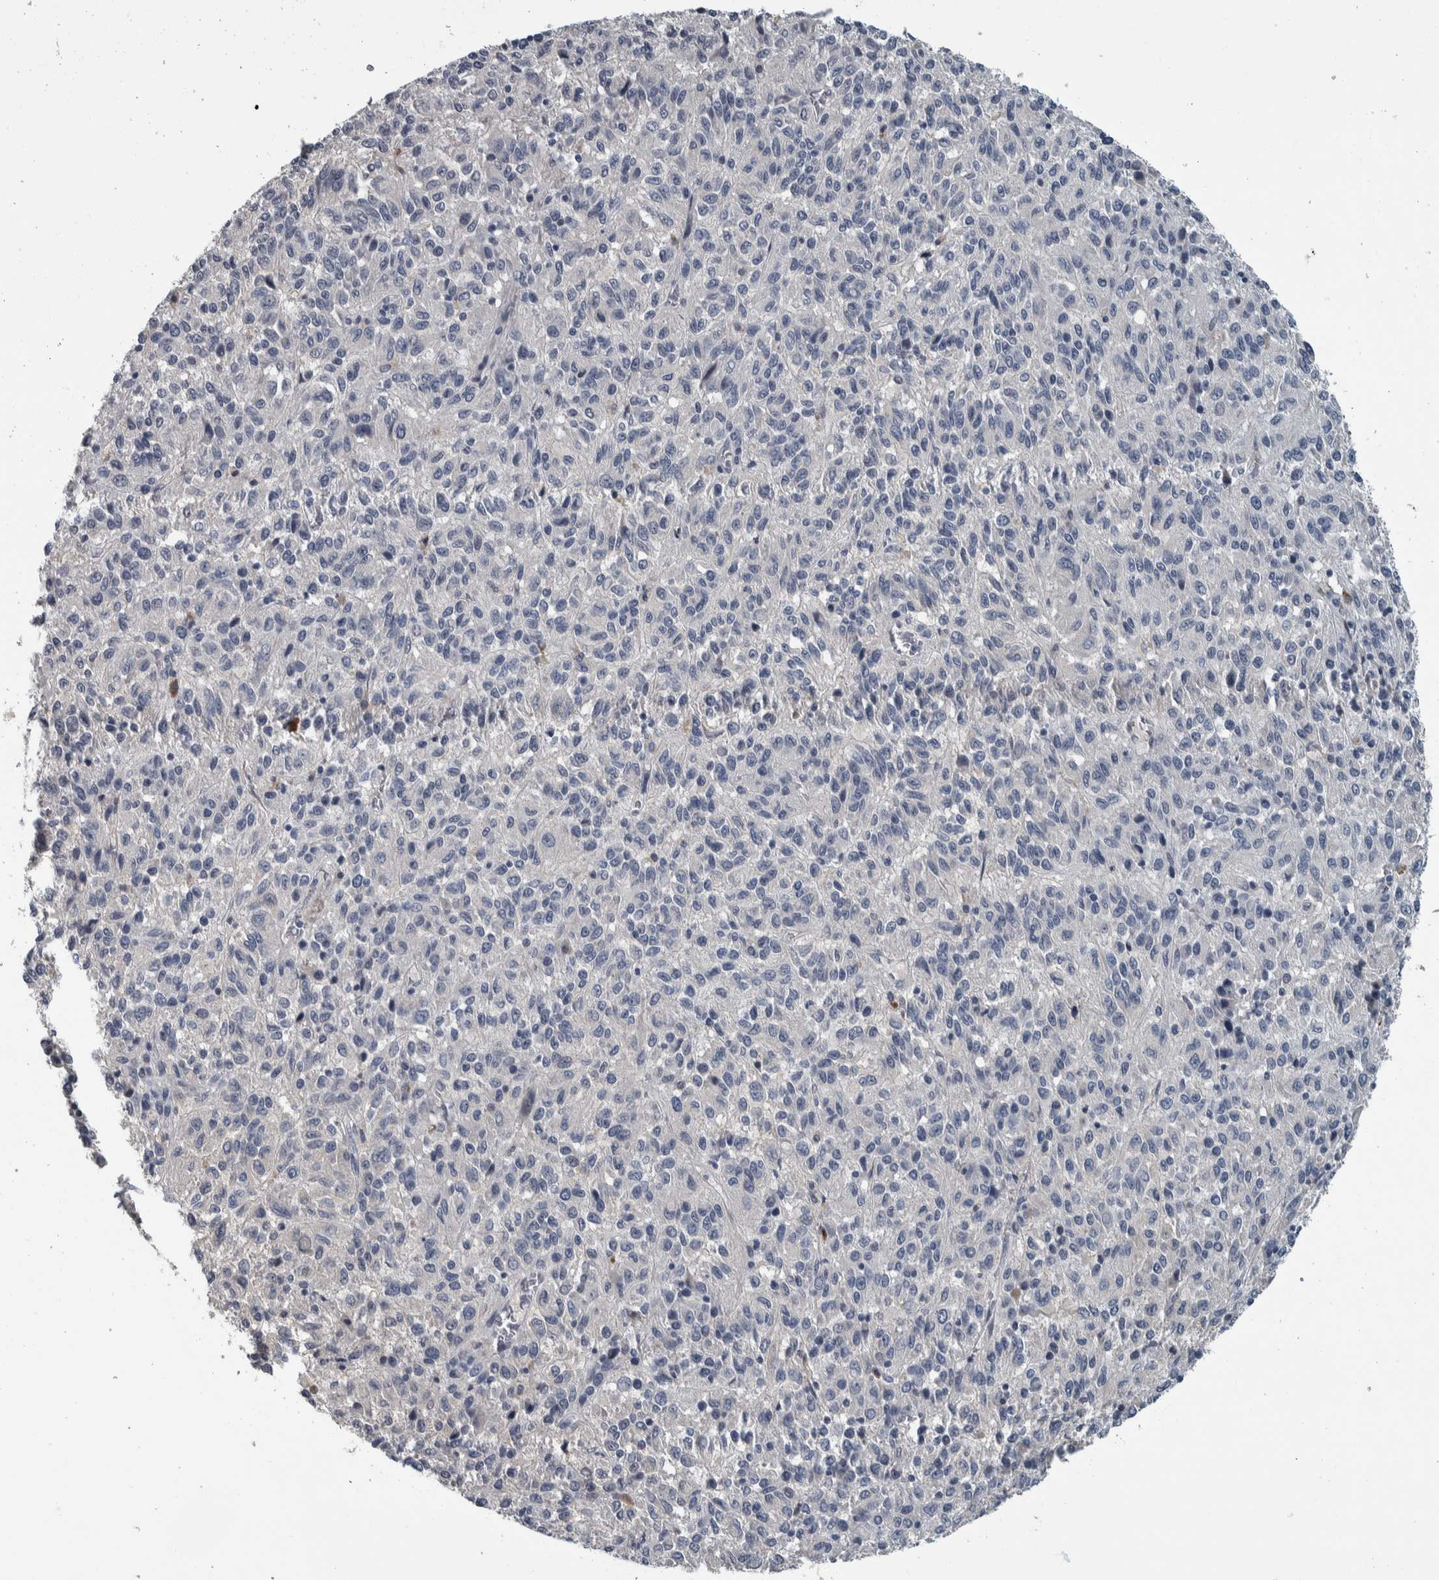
{"staining": {"intensity": "negative", "quantity": "none", "location": "none"}, "tissue": "melanoma", "cell_type": "Tumor cells", "image_type": "cancer", "snomed": [{"axis": "morphology", "description": "Malignant melanoma, Metastatic site"}, {"axis": "topography", "description": "Lung"}], "caption": "This is an immunohistochemistry (IHC) image of human melanoma. There is no staining in tumor cells.", "gene": "CAVIN4", "patient": {"sex": "male", "age": 64}}